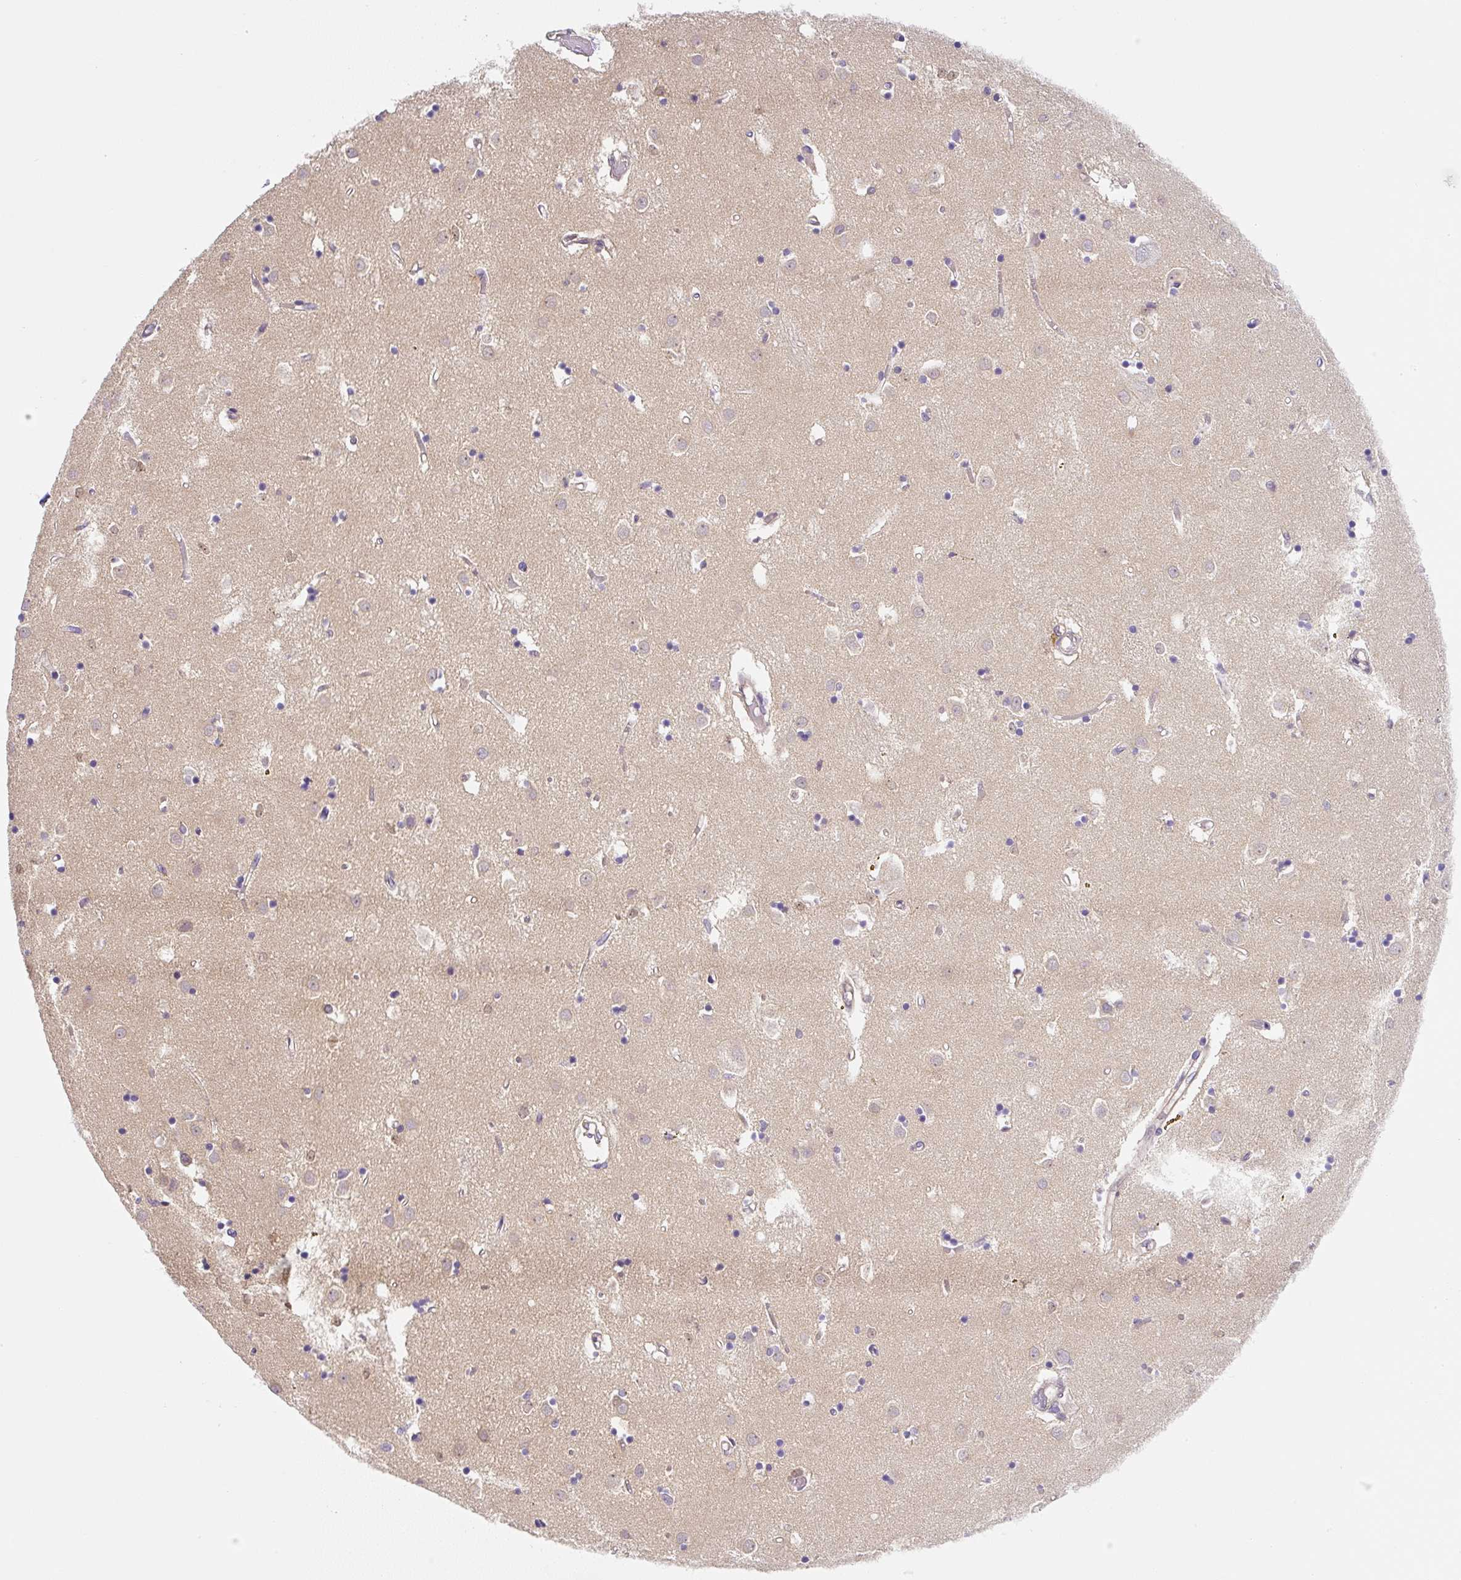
{"staining": {"intensity": "moderate", "quantity": "<25%", "location": "cytoplasmic/membranous"}, "tissue": "caudate", "cell_type": "Glial cells", "image_type": "normal", "snomed": [{"axis": "morphology", "description": "Normal tissue, NOS"}, {"axis": "topography", "description": "Lateral ventricle wall"}], "caption": "Caudate stained with DAB immunohistochemistry demonstrates low levels of moderate cytoplasmic/membranous positivity in about <25% of glial cells. (DAB = brown stain, brightfield microscopy at high magnification).", "gene": "PLA2G4A", "patient": {"sex": "male", "age": 70}}